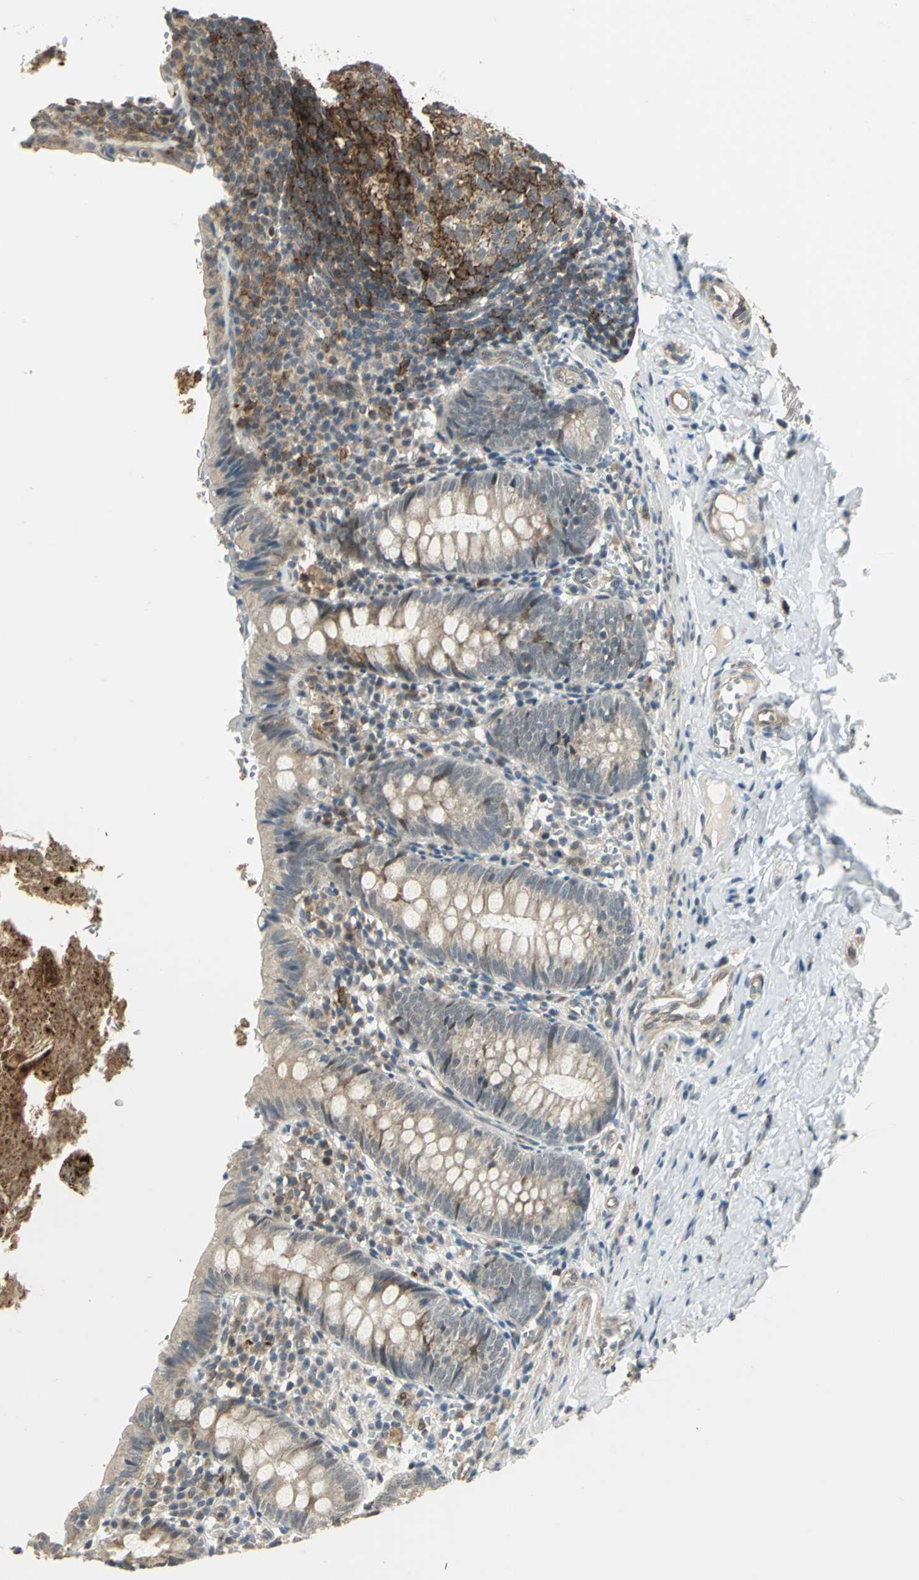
{"staining": {"intensity": "weak", "quantity": ">75%", "location": "cytoplasmic/membranous"}, "tissue": "appendix", "cell_type": "Glandular cells", "image_type": "normal", "snomed": [{"axis": "morphology", "description": "Normal tissue, NOS"}, {"axis": "topography", "description": "Appendix"}], "caption": "Weak cytoplasmic/membranous positivity for a protein is present in about >75% of glandular cells of unremarkable appendix using immunohistochemistry.", "gene": "PLAGL2", "patient": {"sex": "female", "age": 10}}